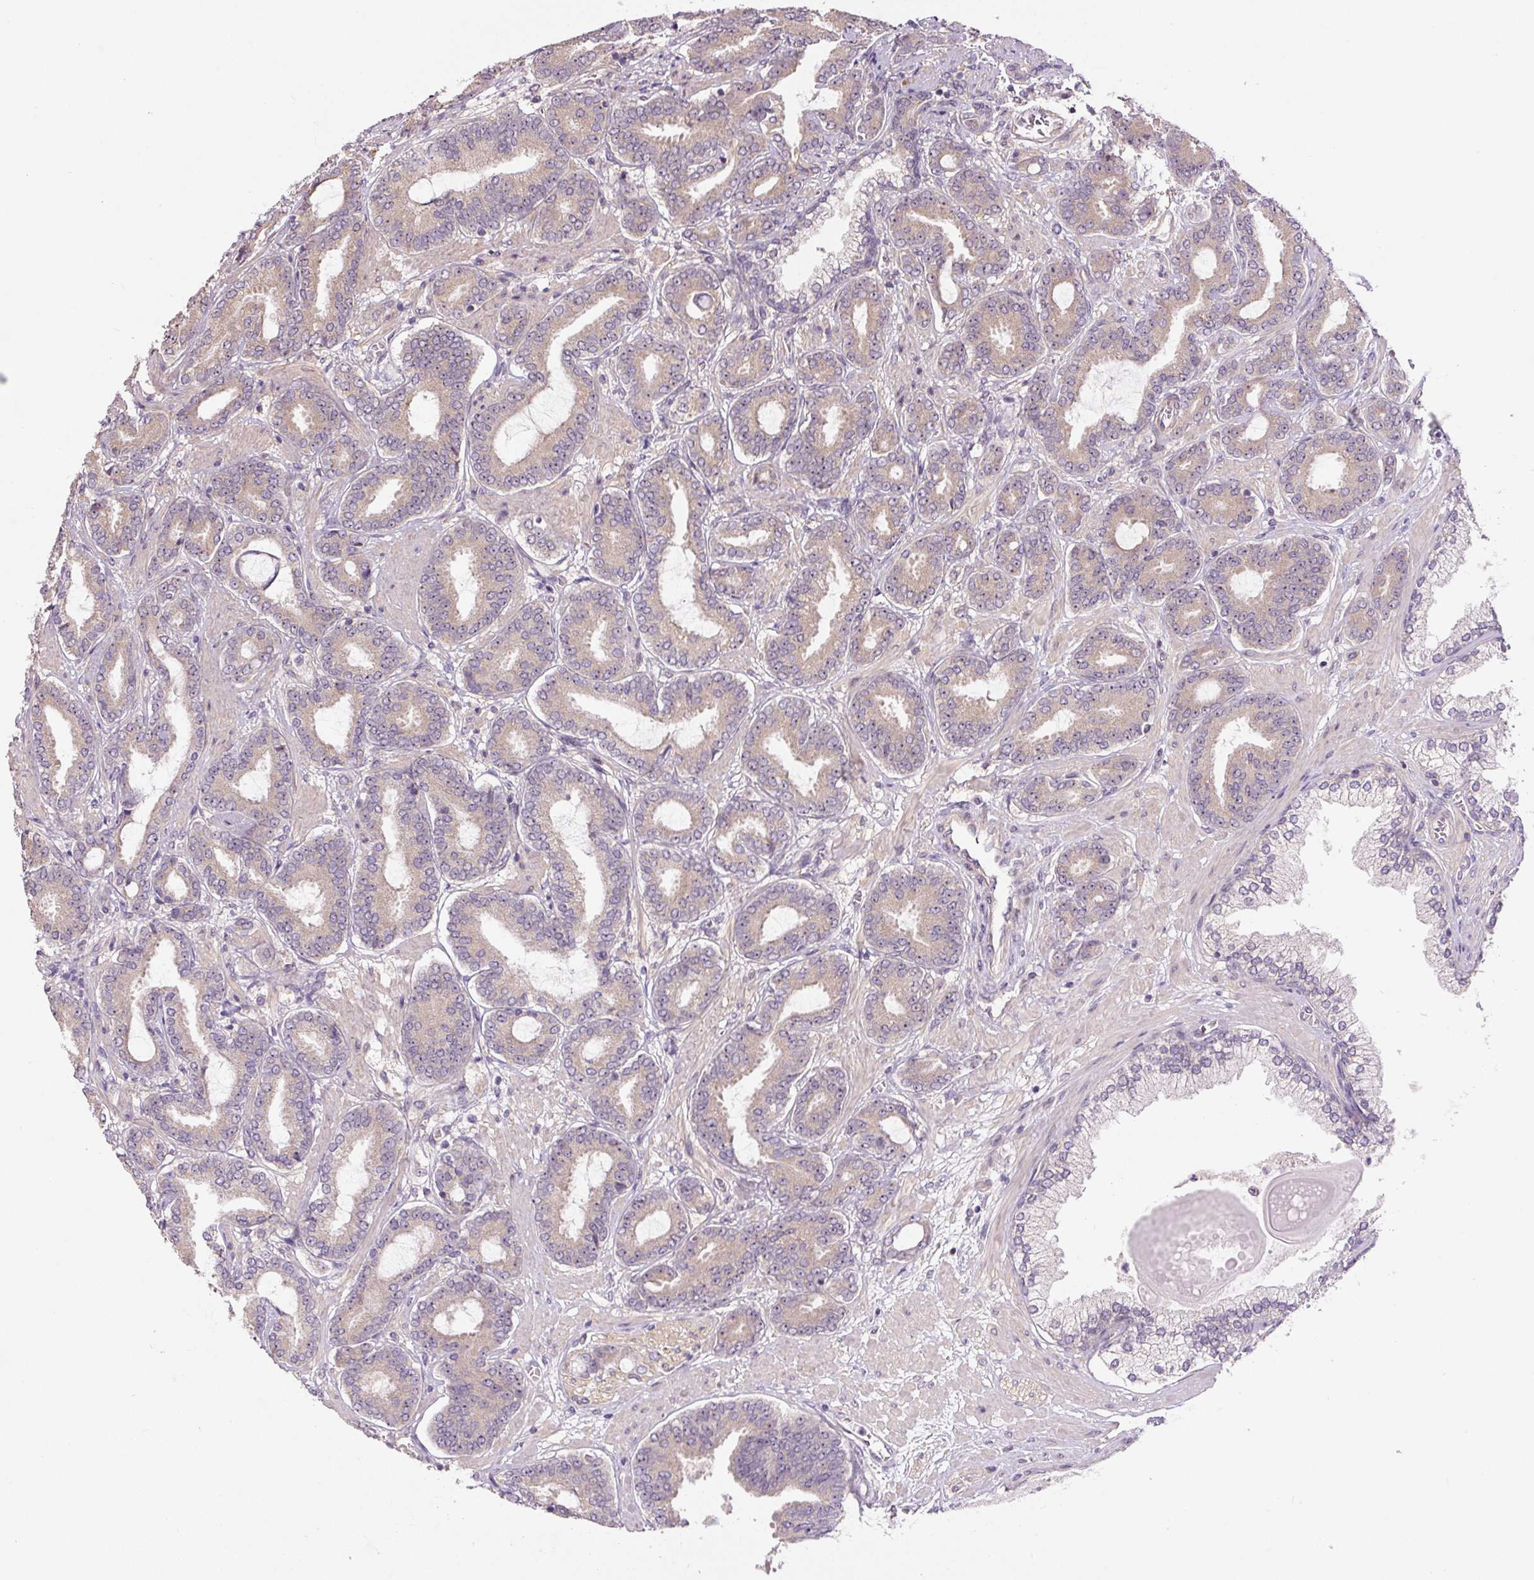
{"staining": {"intensity": "weak", "quantity": "25%-75%", "location": "cytoplasmic/membranous"}, "tissue": "prostate cancer", "cell_type": "Tumor cells", "image_type": "cancer", "snomed": [{"axis": "morphology", "description": "Adenocarcinoma, Low grade"}, {"axis": "topography", "description": "Prostate and seminal vesicle, NOS"}], "caption": "Prostate cancer (low-grade adenocarcinoma) tissue shows weak cytoplasmic/membranous staining in about 25%-75% of tumor cells, visualized by immunohistochemistry.", "gene": "TMEM151B", "patient": {"sex": "male", "age": 61}}